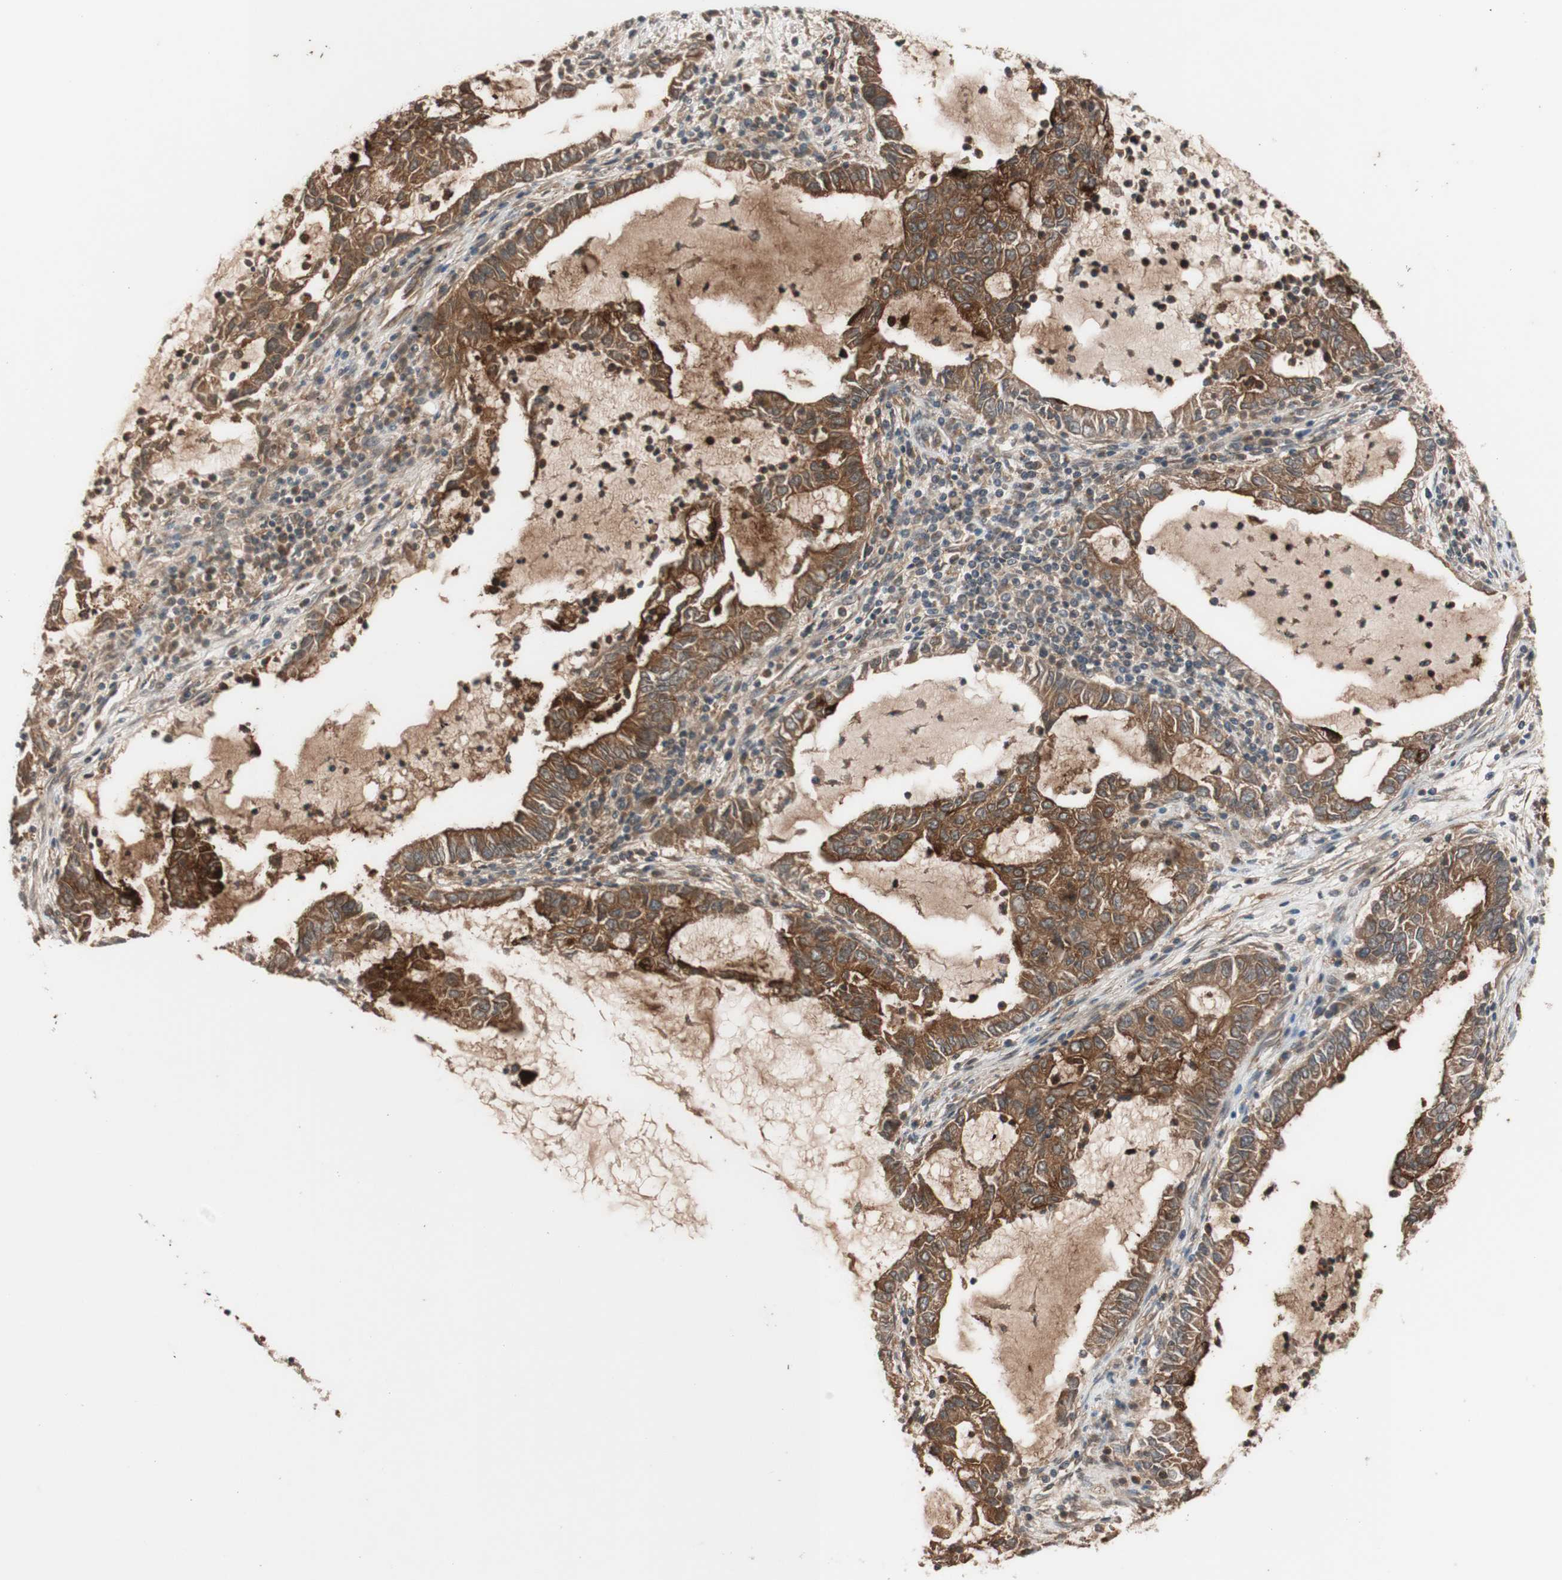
{"staining": {"intensity": "moderate", "quantity": ">75%", "location": "cytoplasmic/membranous"}, "tissue": "lung cancer", "cell_type": "Tumor cells", "image_type": "cancer", "snomed": [{"axis": "morphology", "description": "Adenocarcinoma, NOS"}, {"axis": "topography", "description": "Lung"}], "caption": "Immunohistochemical staining of lung adenocarcinoma reveals moderate cytoplasmic/membranous protein positivity in about >75% of tumor cells.", "gene": "CD55", "patient": {"sex": "female", "age": 51}}